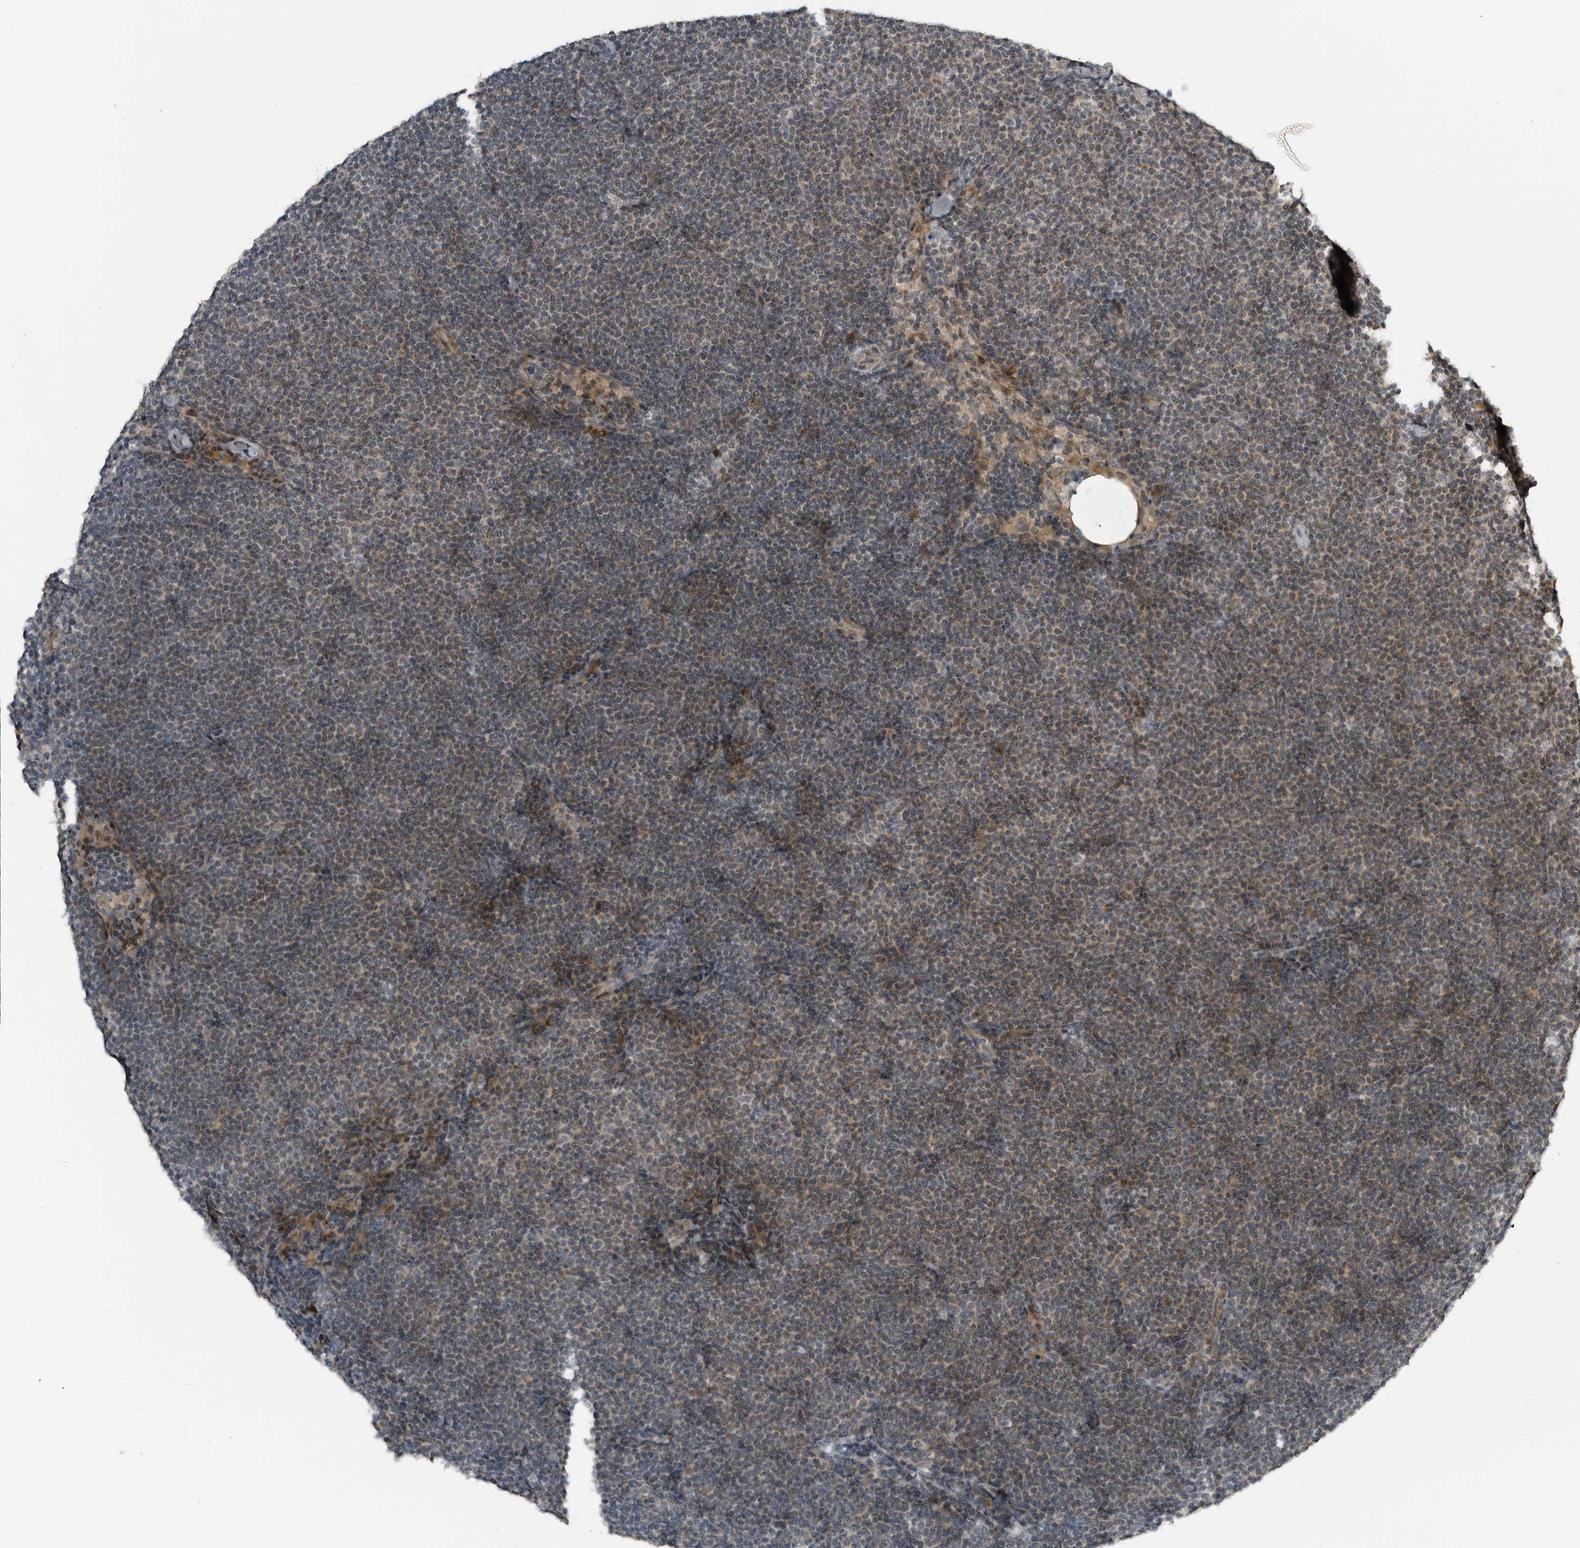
{"staining": {"intensity": "negative", "quantity": "none", "location": "none"}, "tissue": "lymphoma", "cell_type": "Tumor cells", "image_type": "cancer", "snomed": [{"axis": "morphology", "description": "Malignant lymphoma, non-Hodgkin's type, Low grade"}, {"axis": "topography", "description": "Lymph node"}], "caption": "DAB immunohistochemical staining of human lymphoma shows no significant positivity in tumor cells.", "gene": "GAK", "patient": {"sex": "female", "age": 53}}